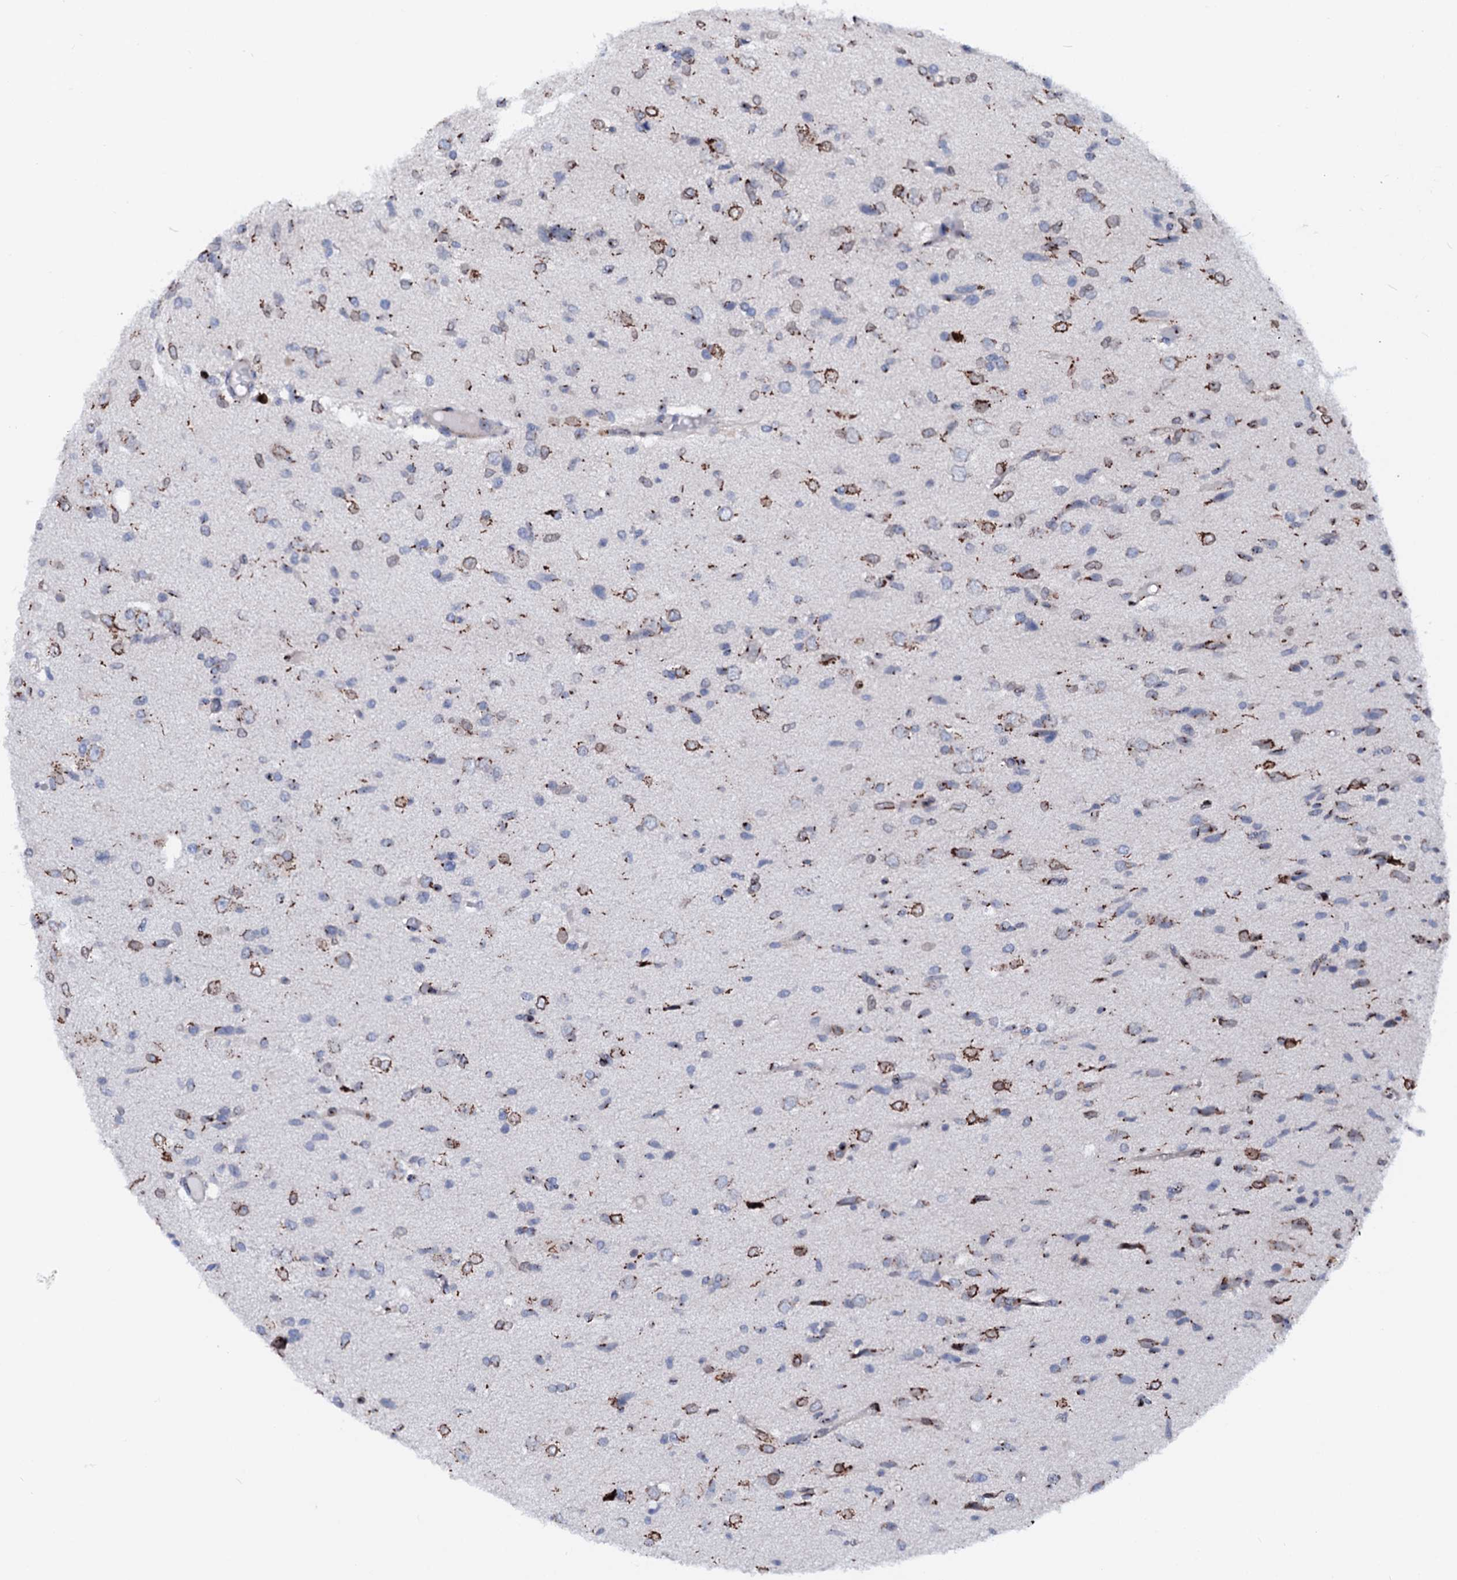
{"staining": {"intensity": "moderate", "quantity": "25%-75%", "location": "cytoplasmic/membranous"}, "tissue": "glioma", "cell_type": "Tumor cells", "image_type": "cancer", "snomed": [{"axis": "morphology", "description": "Glioma, malignant, High grade"}, {"axis": "topography", "description": "Brain"}], "caption": "Immunohistochemistry (IHC) micrograph of human malignant high-grade glioma stained for a protein (brown), which demonstrates medium levels of moderate cytoplasmic/membranous positivity in about 25%-75% of tumor cells.", "gene": "TMCO3", "patient": {"sex": "female", "age": 59}}